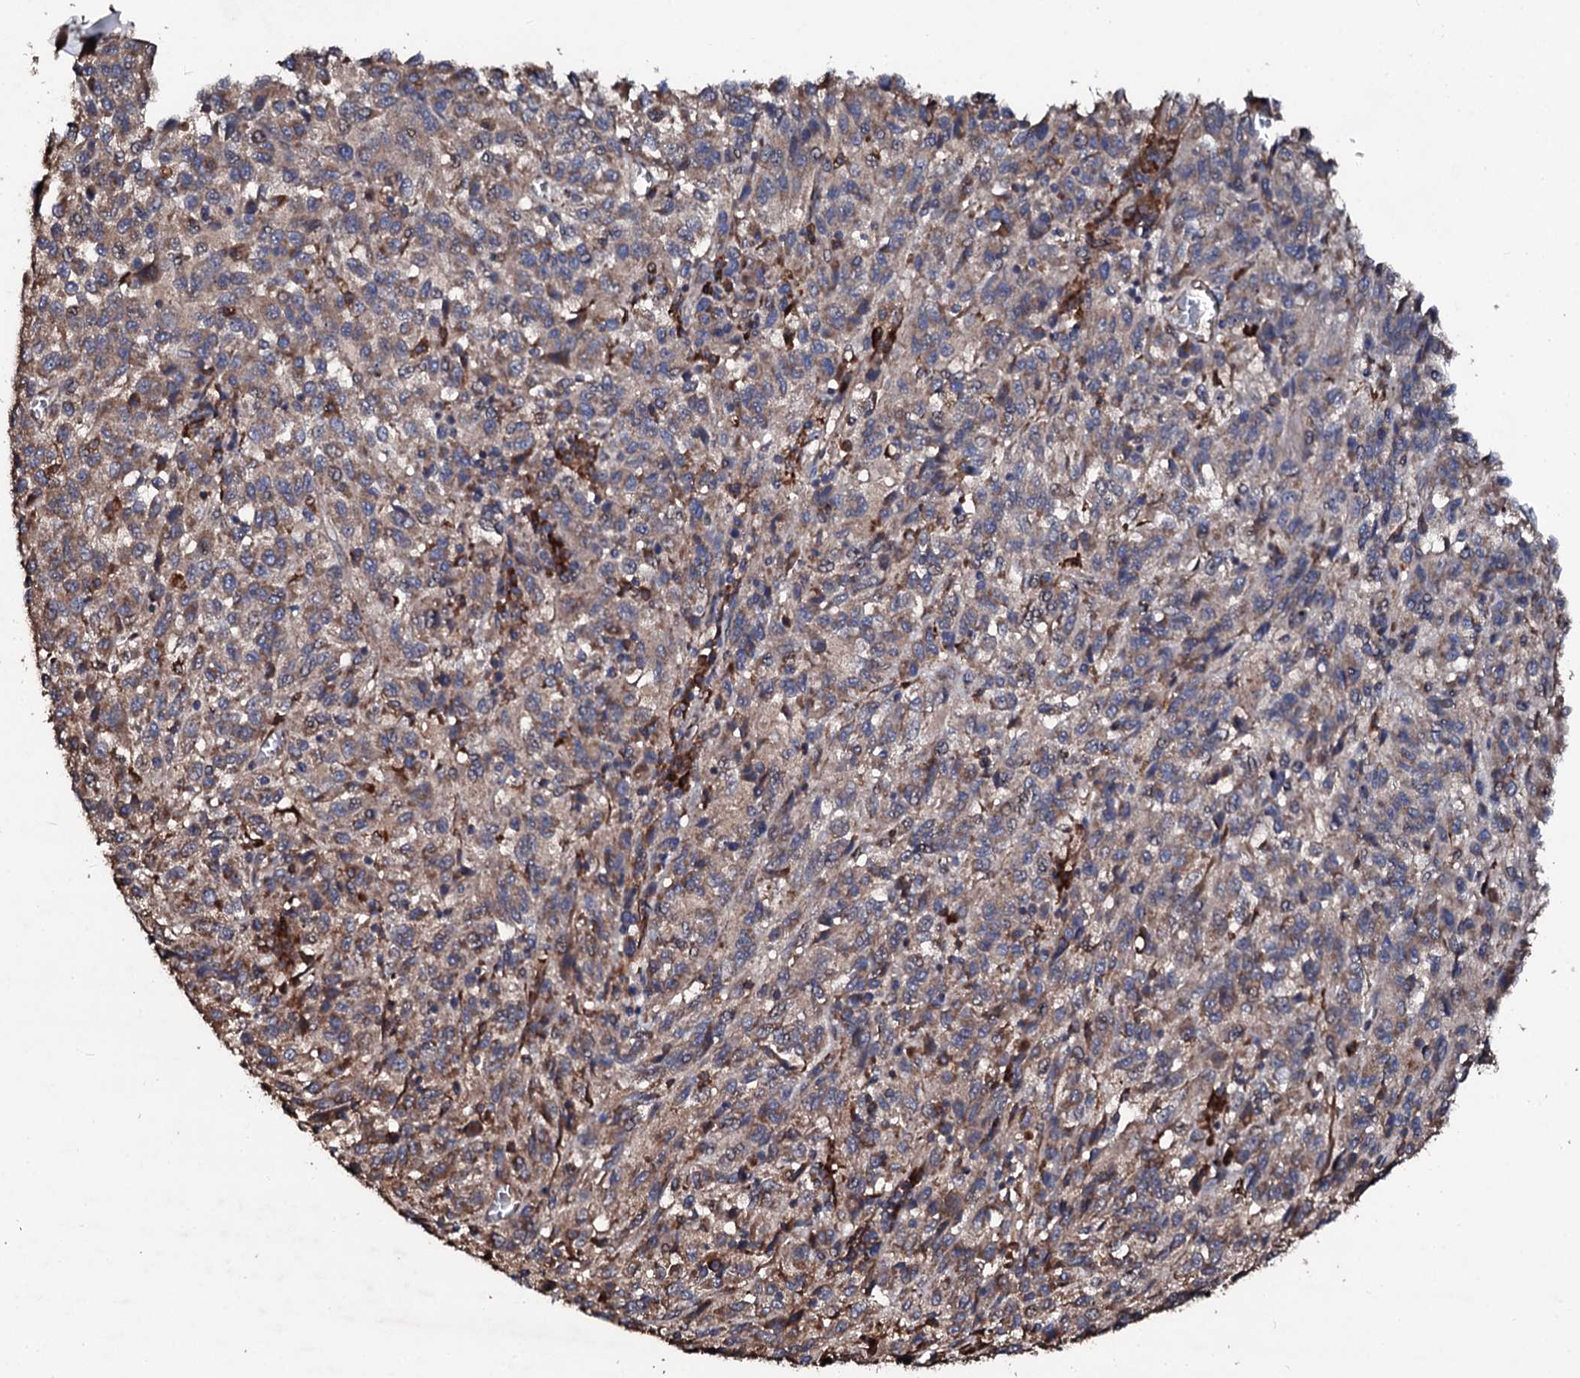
{"staining": {"intensity": "weak", "quantity": "<25%", "location": "cytoplasmic/membranous"}, "tissue": "melanoma", "cell_type": "Tumor cells", "image_type": "cancer", "snomed": [{"axis": "morphology", "description": "Malignant melanoma, Metastatic site"}, {"axis": "topography", "description": "Lung"}], "caption": "Image shows no protein staining in tumor cells of malignant melanoma (metastatic site) tissue. Nuclei are stained in blue.", "gene": "CKAP5", "patient": {"sex": "male", "age": 64}}